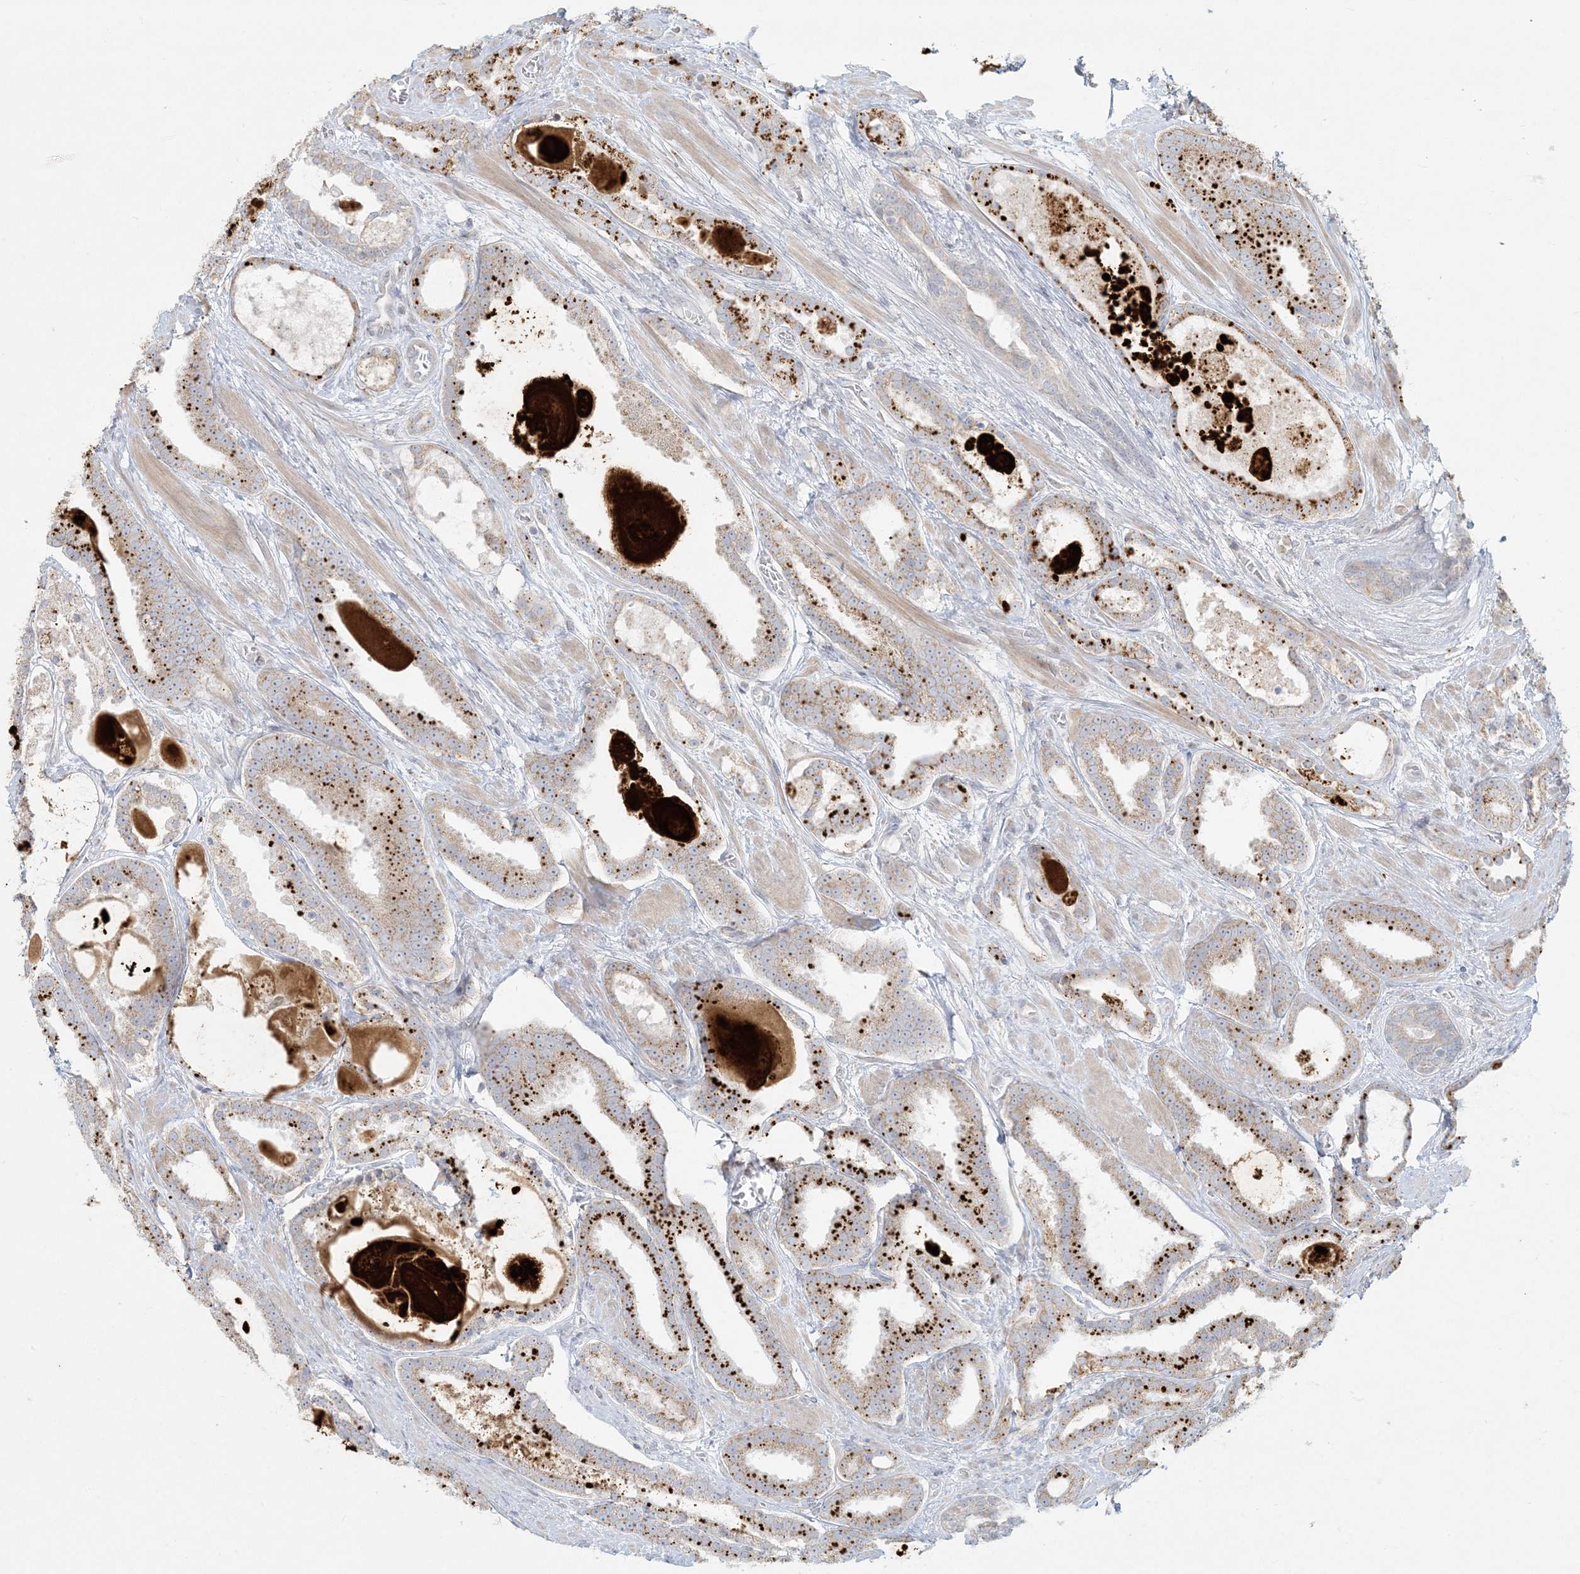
{"staining": {"intensity": "strong", "quantity": "25%-75%", "location": "cytoplasmic/membranous"}, "tissue": "prostate cancer", "cell_type": "Tumor cells", "image_type": "cancer", "snomed": [{"axis": "morphology", "description": "Adenocarcinoma, High grade"}, {"axis": "topography", "description": "Prostate"}], "caption": "Protein staining of prostate cancer tissue reveals strong cytoplasmic/membranous positivity in about 25%-75% of tumor cells.", "gene": "MCAT", "patient": {"sex": "male", "age": 60}}